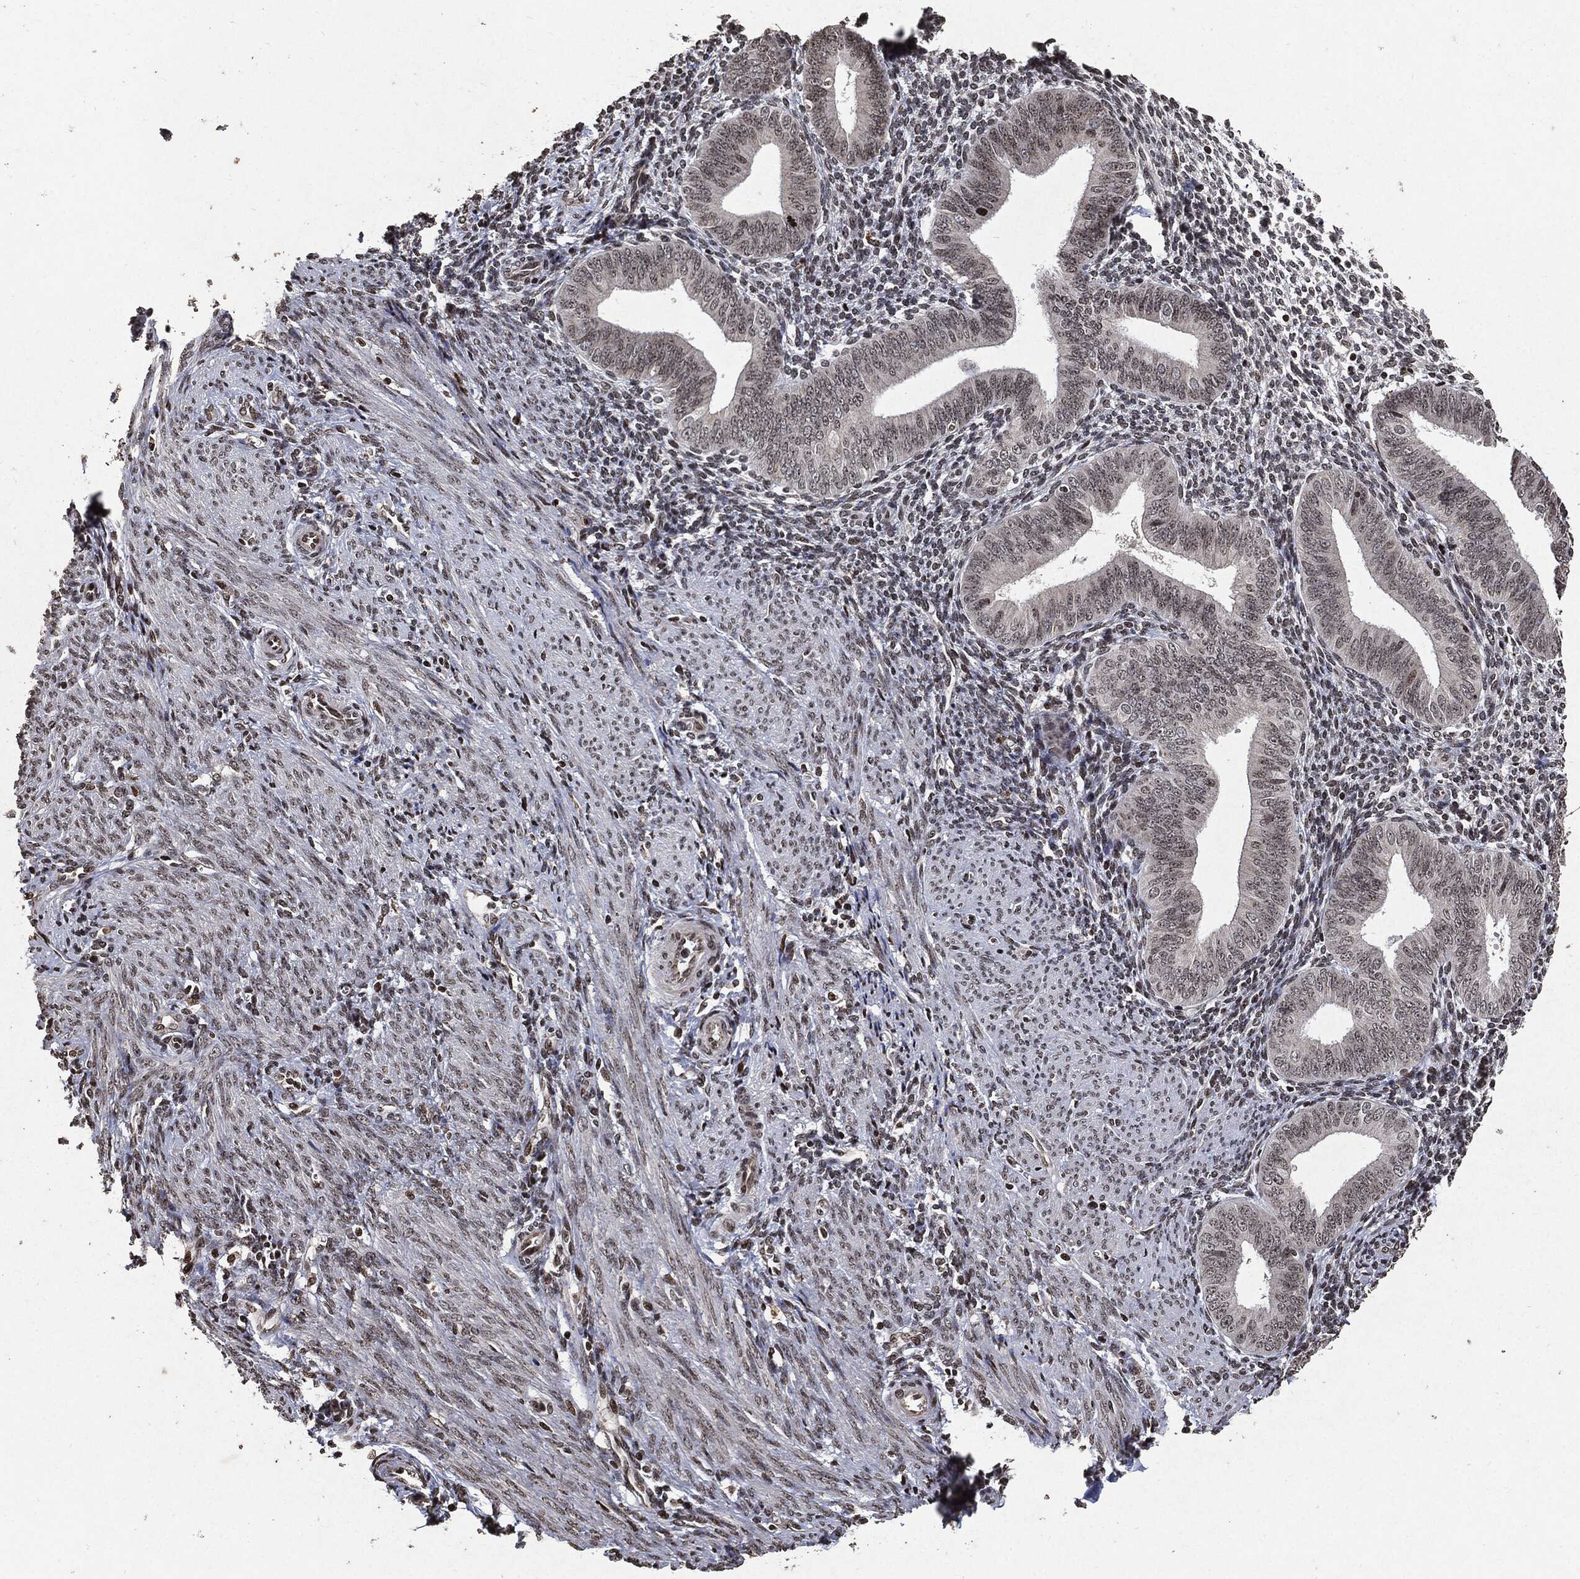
{"staining": {"intensity": "negative", "quantity": "none", "location": "none"}, "tissue": "endometrium", "cell_type": "Cells in endometrial stroma", "image_type": "normal", "snomed": [{"axis": "morphology", "description": "Normal tissue, NOS"}, {"axis": "topography", "description": "Endometrium"}], "caption": "The IHC image has no significant expression in cells in endometrial stroma of endometrium.", "gene": "JUN", "patient": {"sex": "female", "age": 39}}